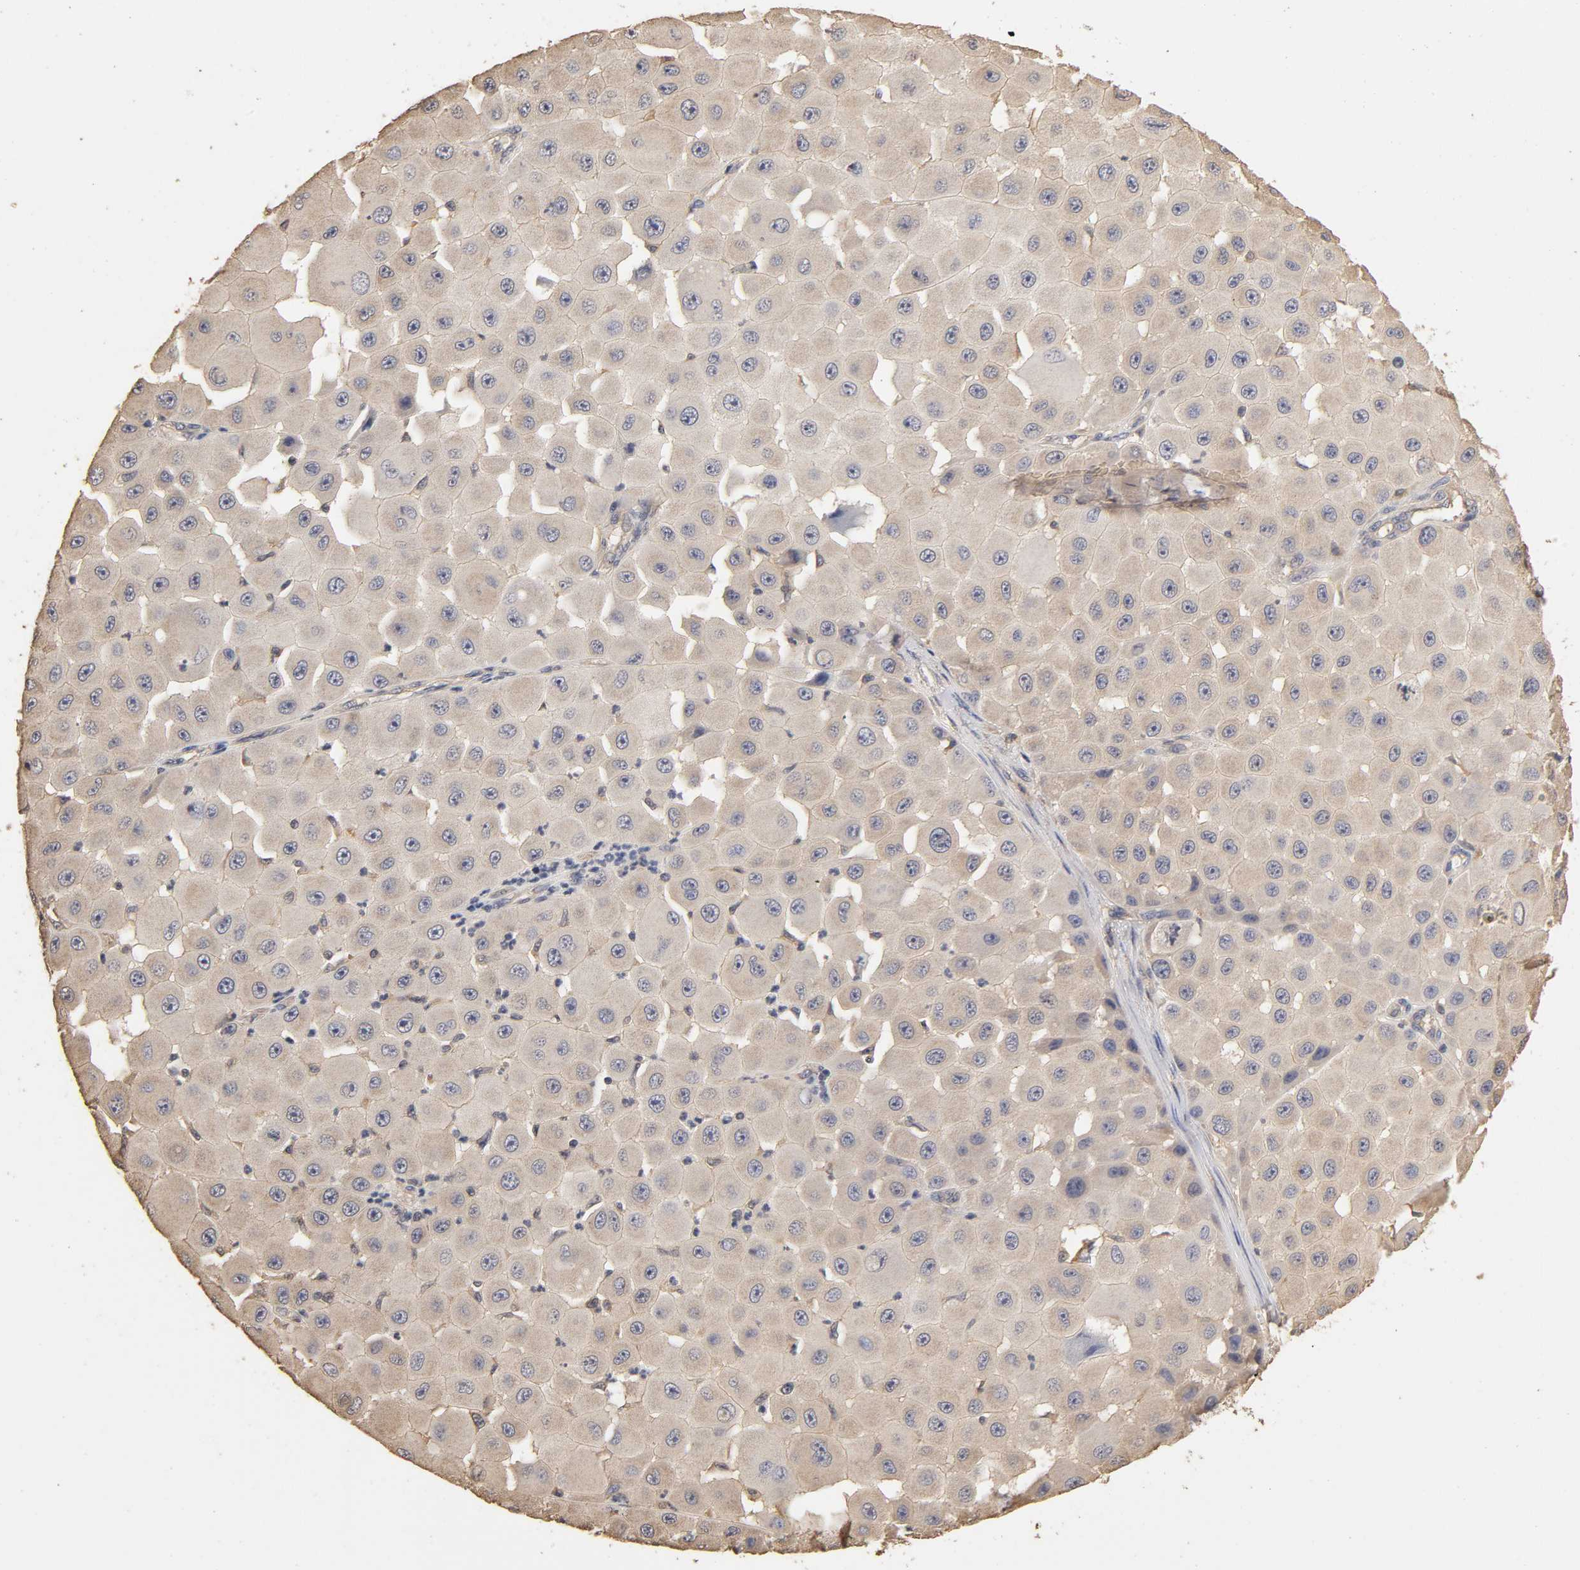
{"staining": {"intensity": "negative", "quantity": "none", "location": "none"}, "tissue": "melanoma", "cell_type": "Tumor cells", "image_type": "cancer", "snomed": [{"axis": "morphology", "description": "Malignant melanoma, NOS"}, {"axis": "topography", "description": "Skin"}], "caption": "Immunohistochemistry histopathology image of human malignant melanoma stained for a protein (brown), which displays no staining in tumor cells.", "gene": "VSIG4", "patient": {"sex": "female", "age": 81}}